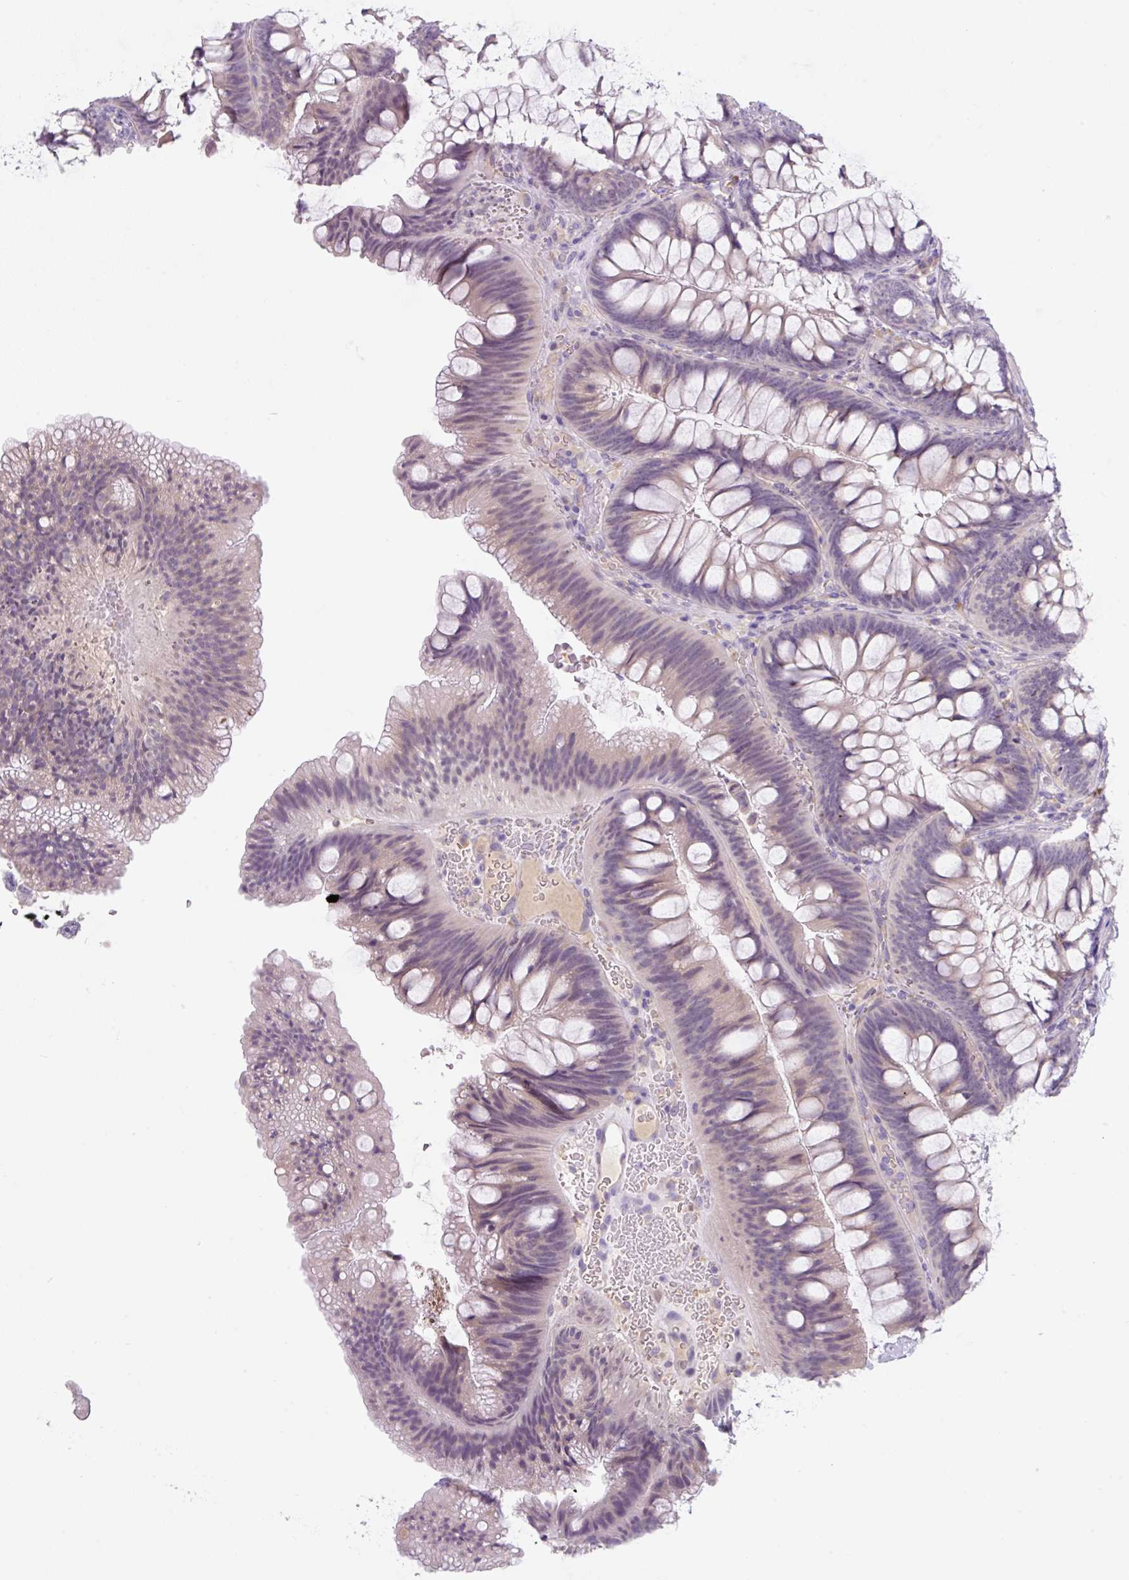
{"staining": {"intensity": "negative", "quantity": "none", "location": "none"}, "tissue": "colon", "cell_type": "Endothelial cells", "image_type": "normal", "snomed": [{"axis": "morphology", "description": "Normal tissue, NOS"}, {"axis": "morphology", "description": "Adenoma, NOS"}, {"axis": "topography", "description": "Soft tissue"}, {"axis": "topography", "description": "Colon"}], "caption": "Immunohistochemical staining of normal human colon demonstrates no significant expression in endothelial cells.", "gene": "FZD5", "patient": {"sex": "male", "age": 47}}